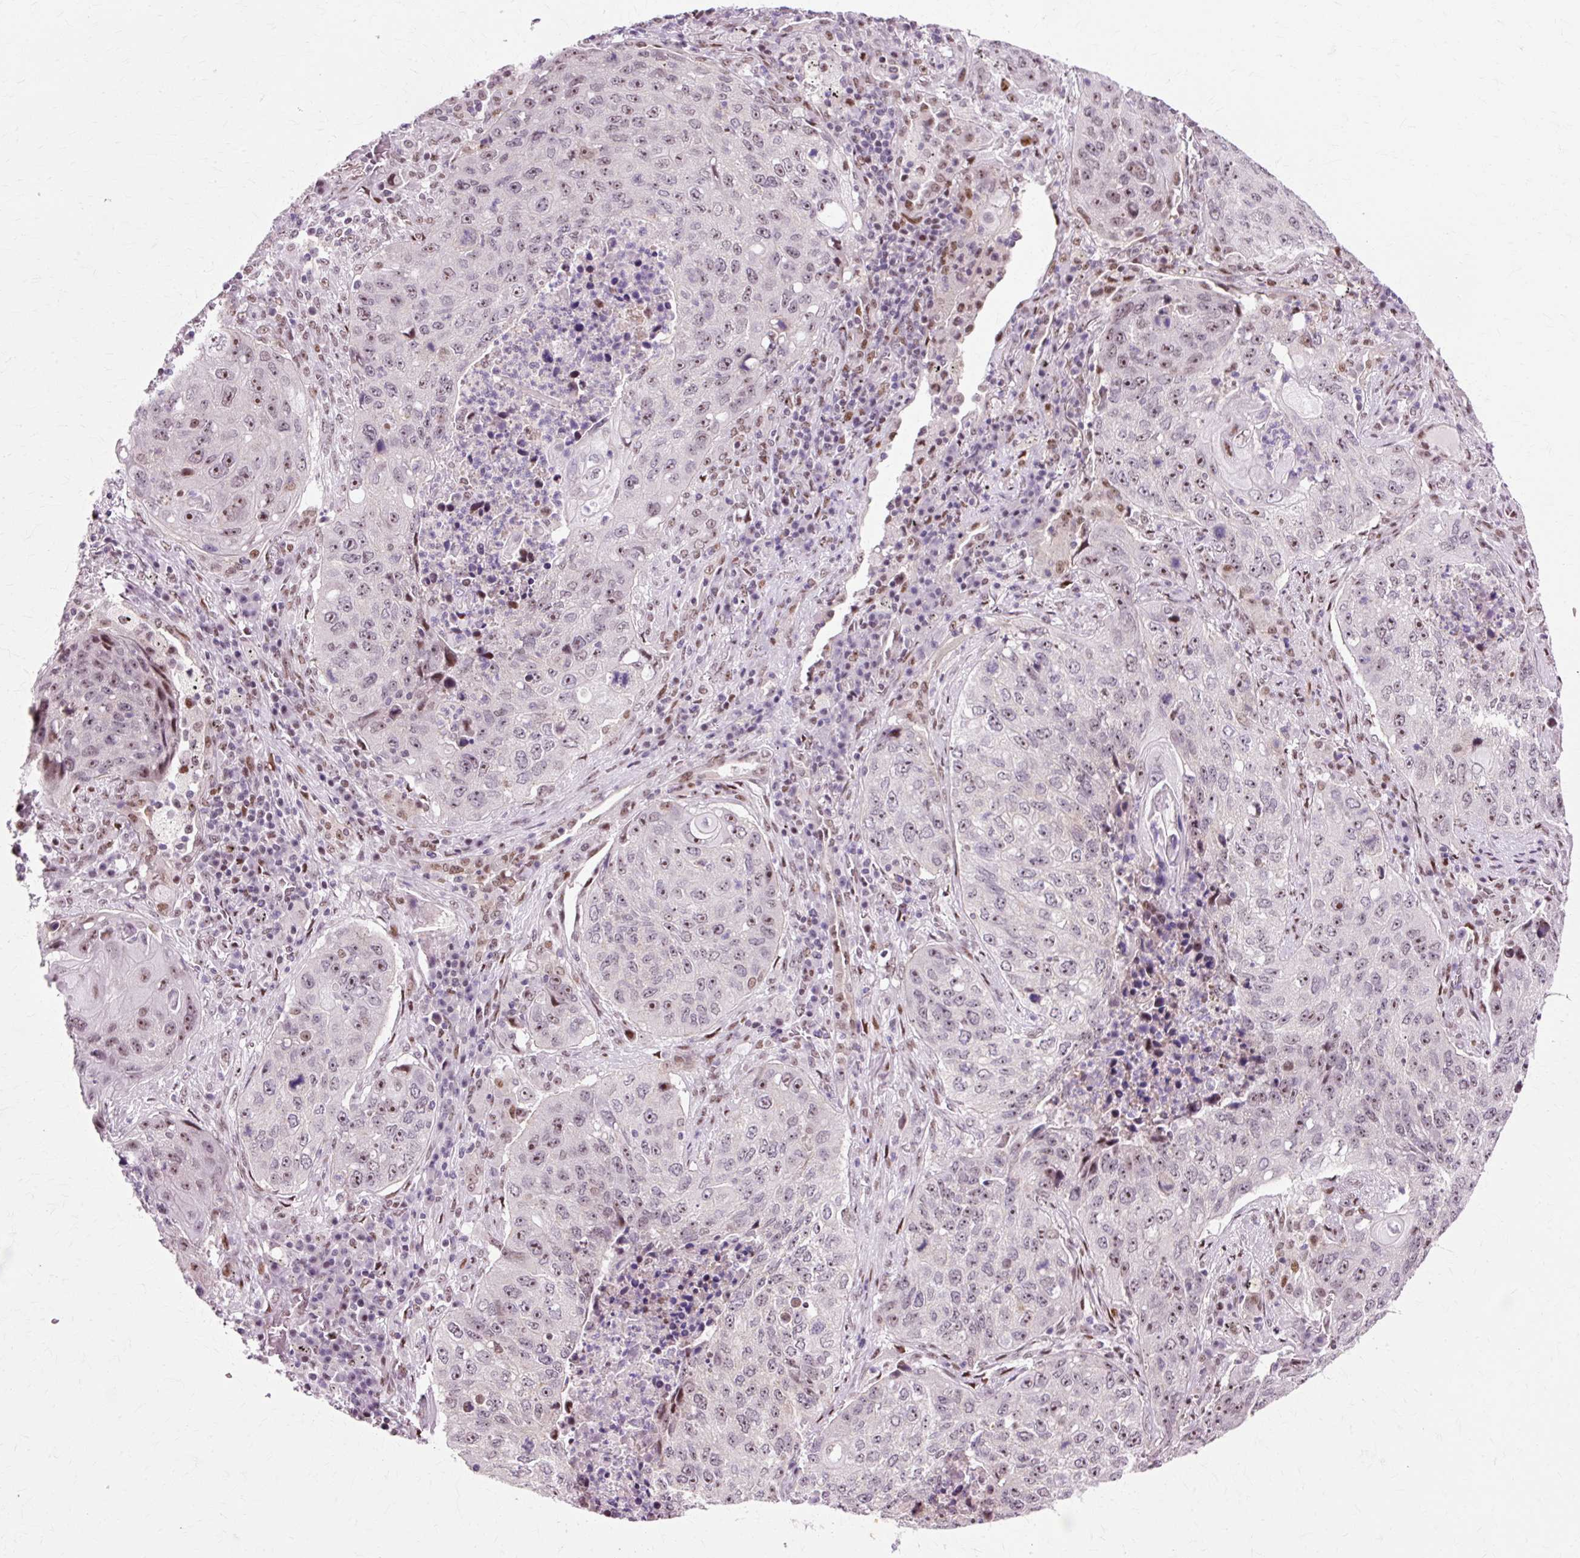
{"staining": {"intensity": "moderate", "quantity": "<25%", "location": "nuclear"}, "tissue": "lung cancer", "cell_type": "Tumor cells", "image_type": "cancer", "snomed": [{"axis": "morphology", "description": "Squamous cell carcinoma, NOS"}, {"axis": "topography", "description": "Lung"}], "caption": "A photomicrograph of squamous cell carcinoma (lung) stained for a protein shows moderate nuclear brown staining in tumor cells.", "gene": "MACROD2", "patient": {"sex": "female", "age": 63}}